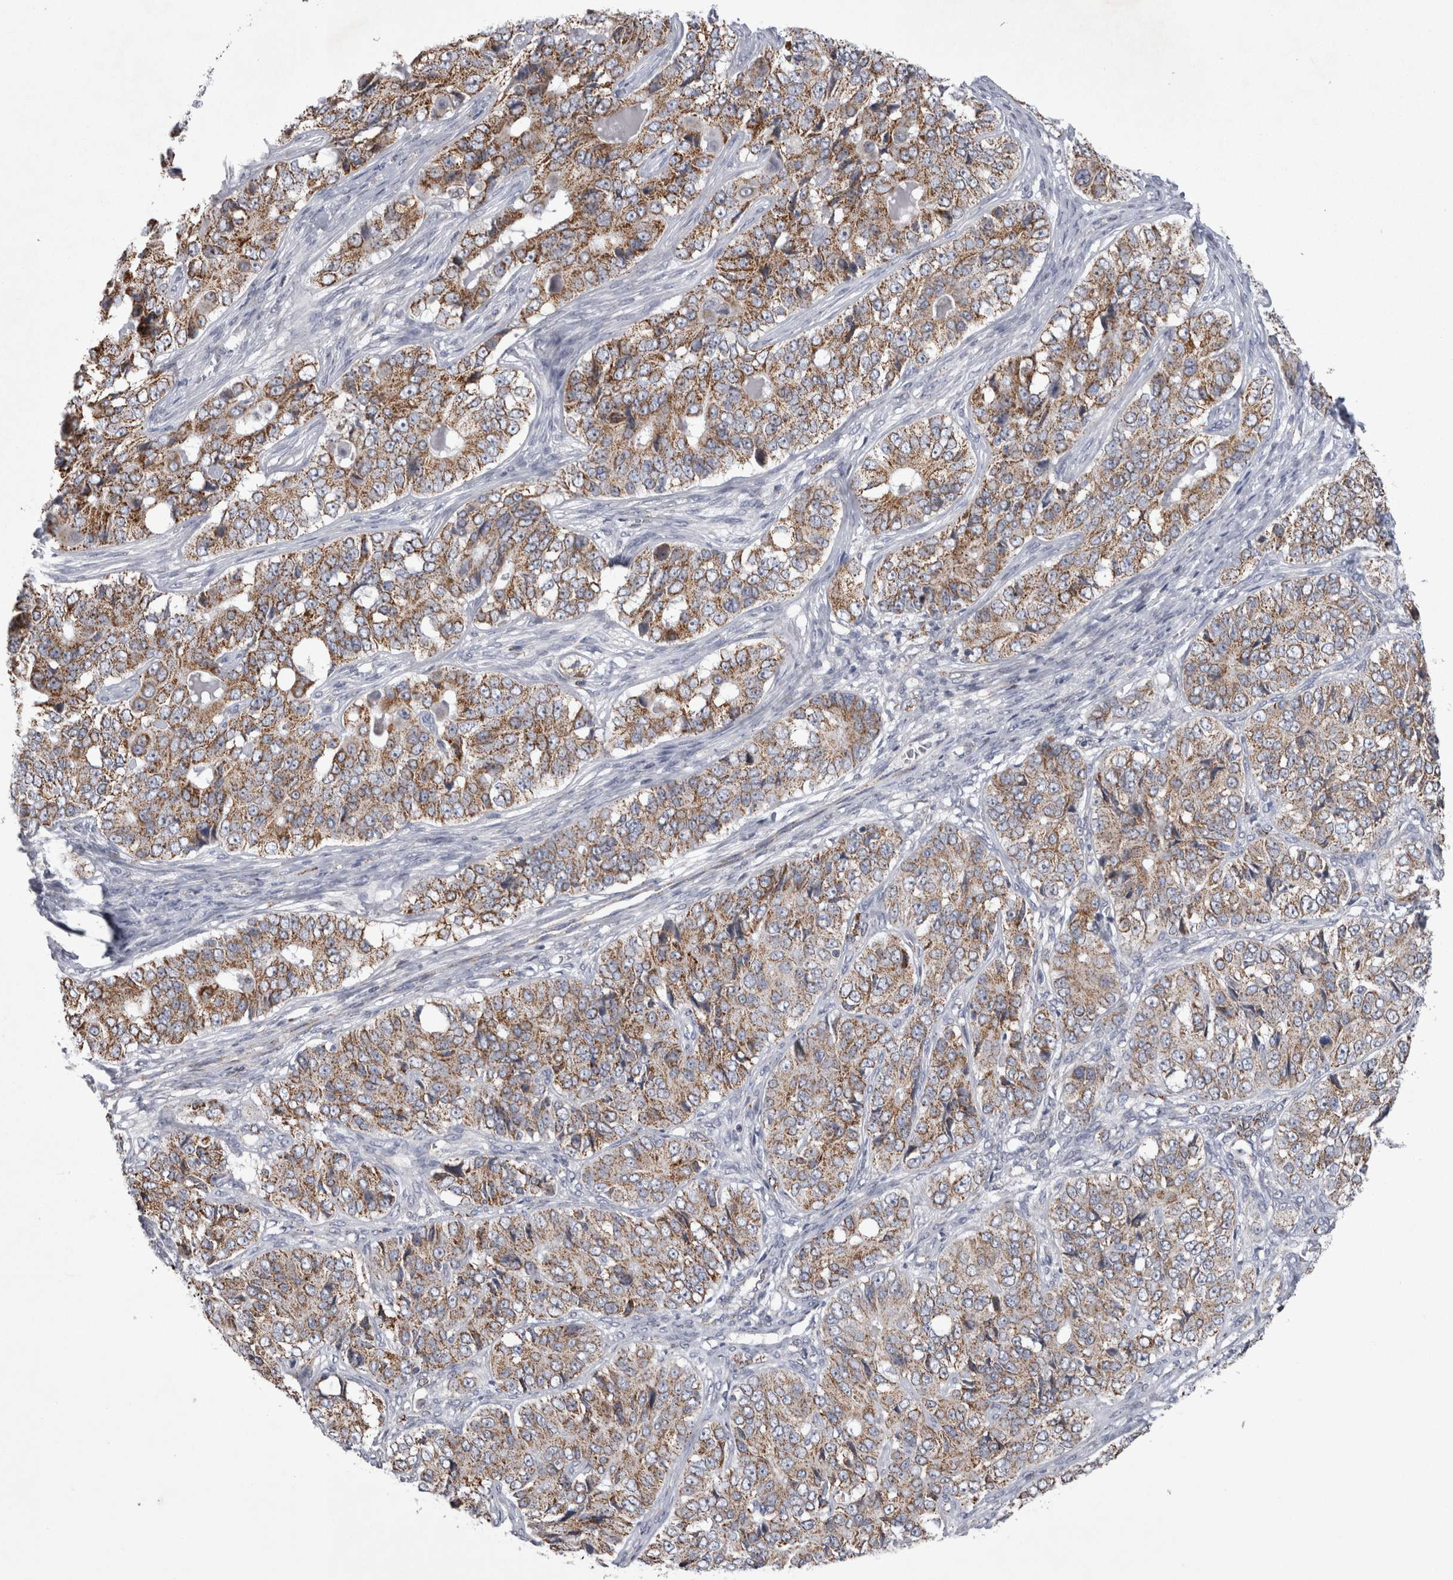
{"staining": {"intensity": "moderate", "quantity": ">75%", "location": "cytoplasmic/membranous"}, "tissue": "ovarian cancer", "cell_type": "Tumor cells", "image_type": "cancer", "snomed": [{"axis": "morphology", "description": "Carcinoma, endometroid"}, {"axis": "topography", "description": "Ovary"}], "caption": "An immunohistochemistry histopathology image of neoplastic tissue is shown. Protein staining in brown highlights moderate cytoplasmic/membranous positivity in ovarian cancer (endometroid carcinoma) within tumor cells.", "gene": "HDHD3", "patient": {"sex": "female", "age": 51}}